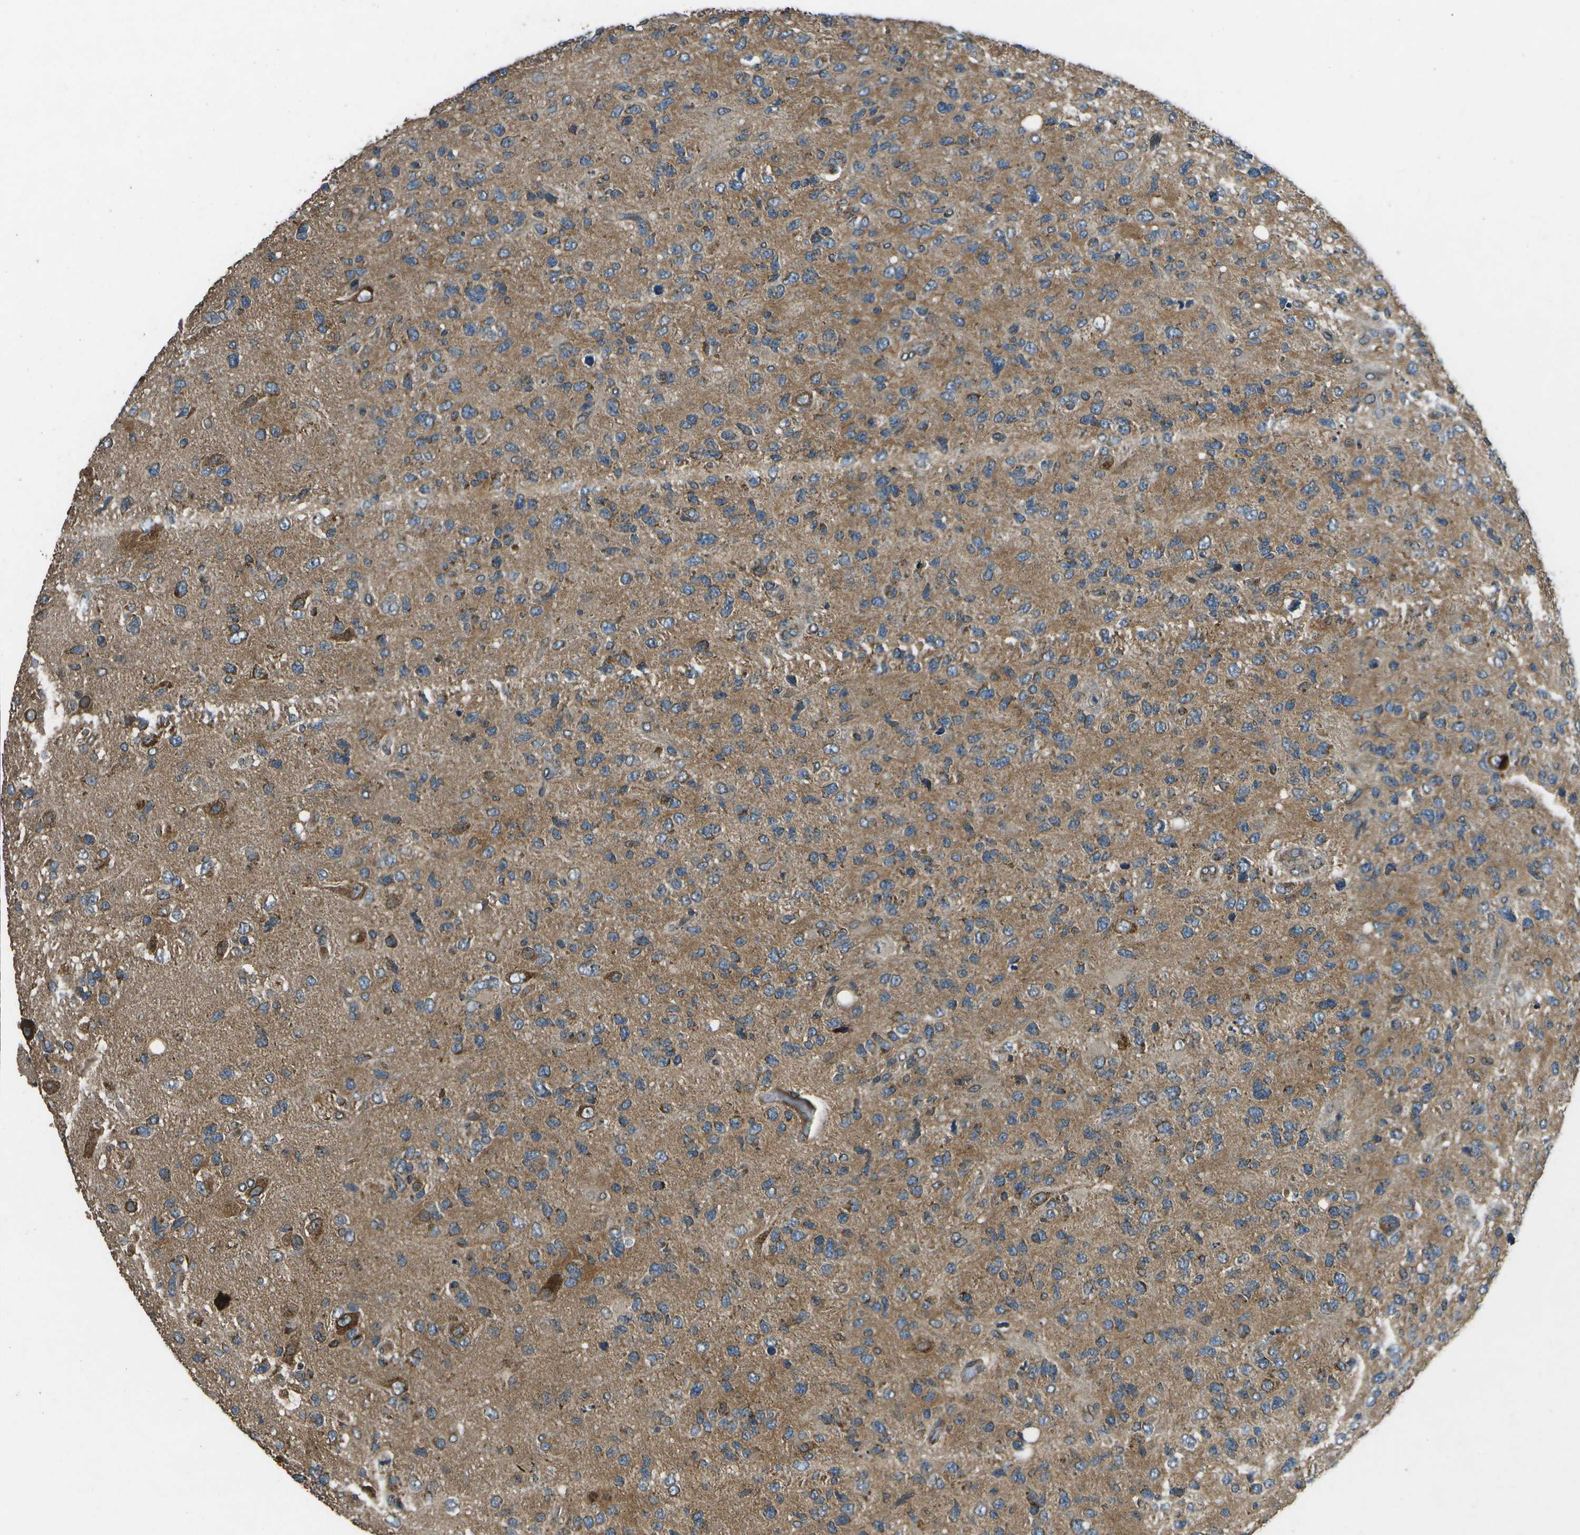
{"staining": {"intensity": "moderate", "quantity": ">75%", "location": "cytoplasmic/membranous"}, "tissue": "glioma", "cell_type": "Tumor cells", "image_type": "cancer", "snomed": [{"axis": "morphology", "description": "Glioma, malignant, High grade"}, {"axis": "topography", "description": "Brain"}], "caption": "Immunohistochemistry image of neoplastic tissue: human high-grade glioma (malignant) stained using immunohistochemistry demonstrates medium levels of moderate protein expression localized specifically in the cytoplasmic/membranous of tumor cells, appearing as a cytoplasmic/membranous brown color.", "gene": "HFE", "patient": {"sex": "female", "age": 58}}